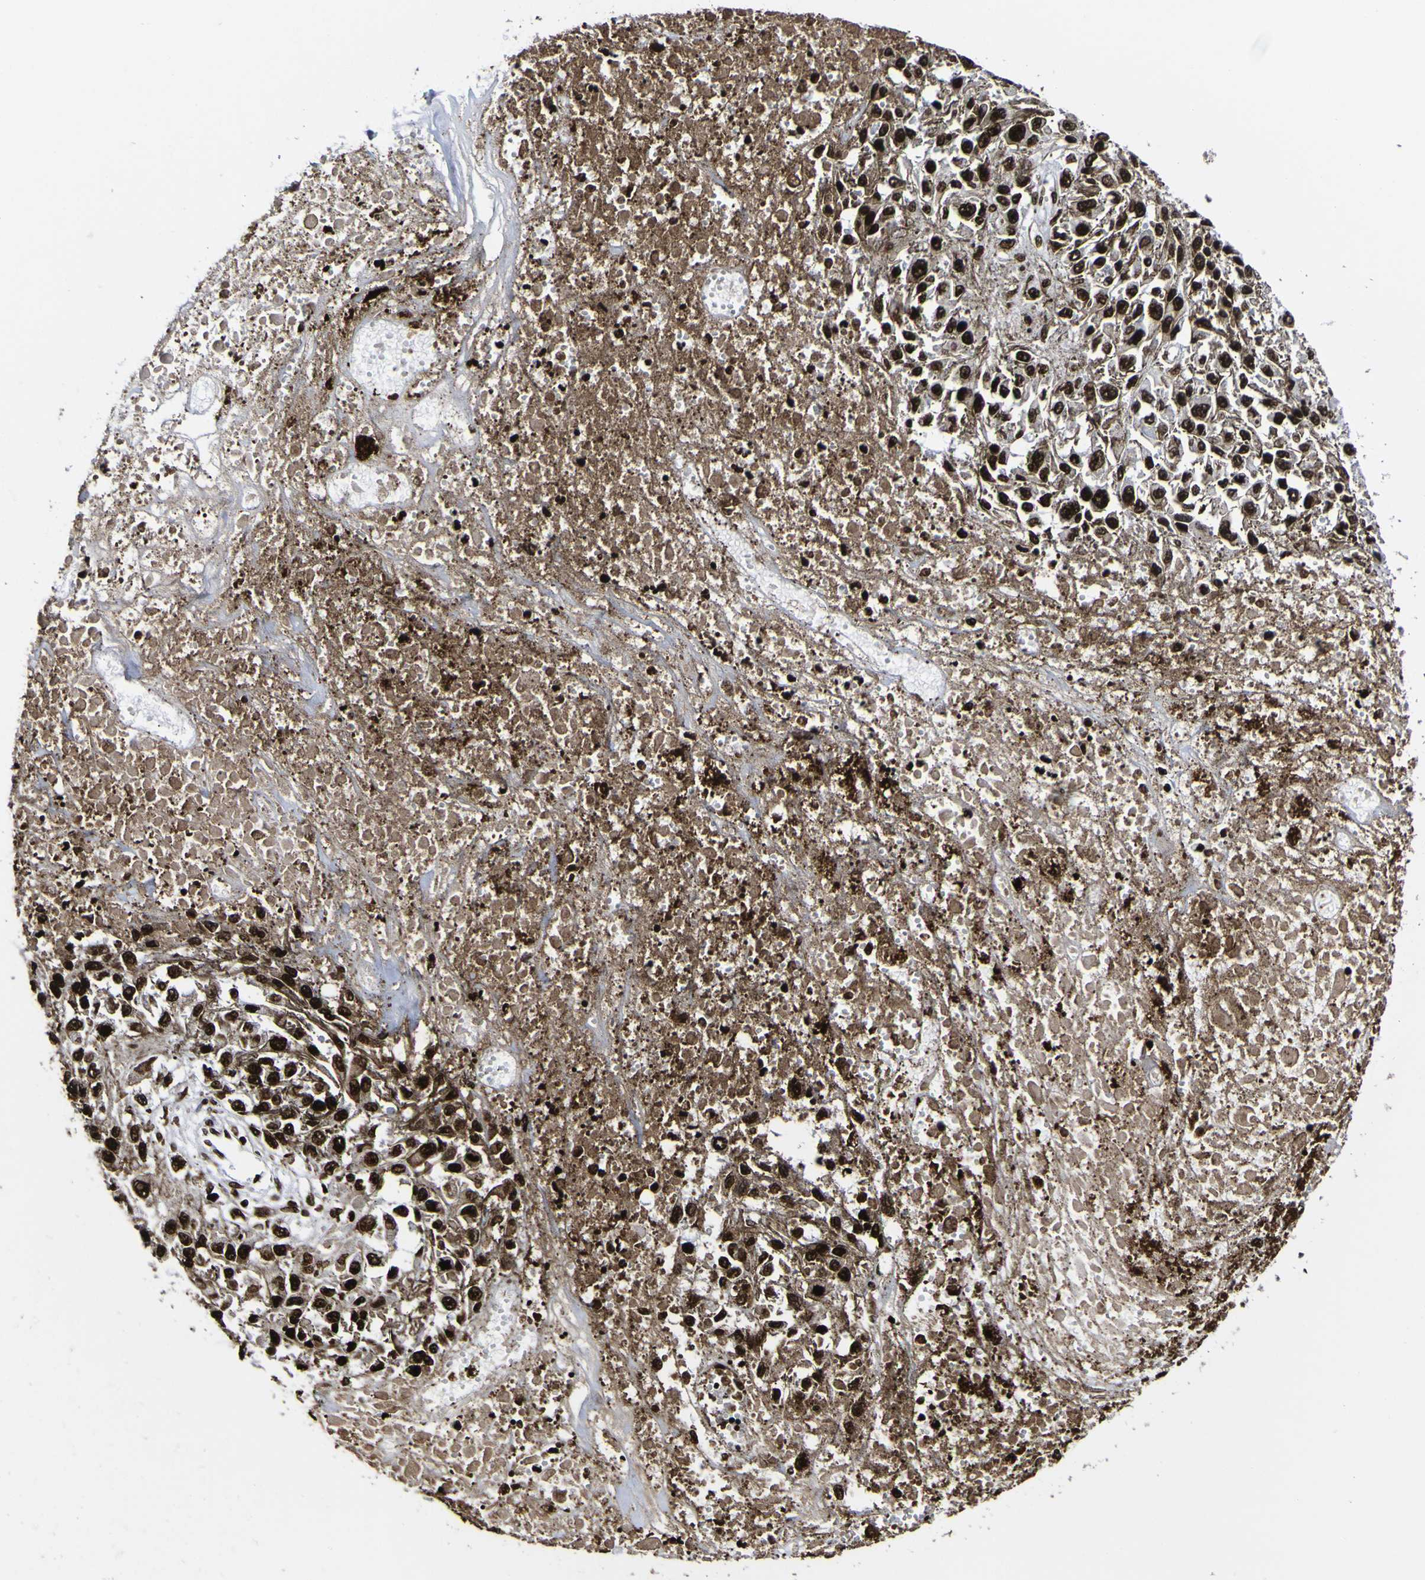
{"staining": {"intensity": "strong", "quantity": ">75%", "location": "nuclear"}, "tissue": "melanoma", "cell_type": "Tumor cells", "image_type": "cancer", "snomed": [{"axis": "morphology", "description": "Malignant melanoma, Metastatic site"}, {"axis": "topography", "description": "Lymph node"}], "caption": "Melanoma stained for a protein (brown) displays strong nuclear positive staining in about >75% of tumor cells.", "gene": "PIAS1", "patient": {"sex": "male", "age": 59}}